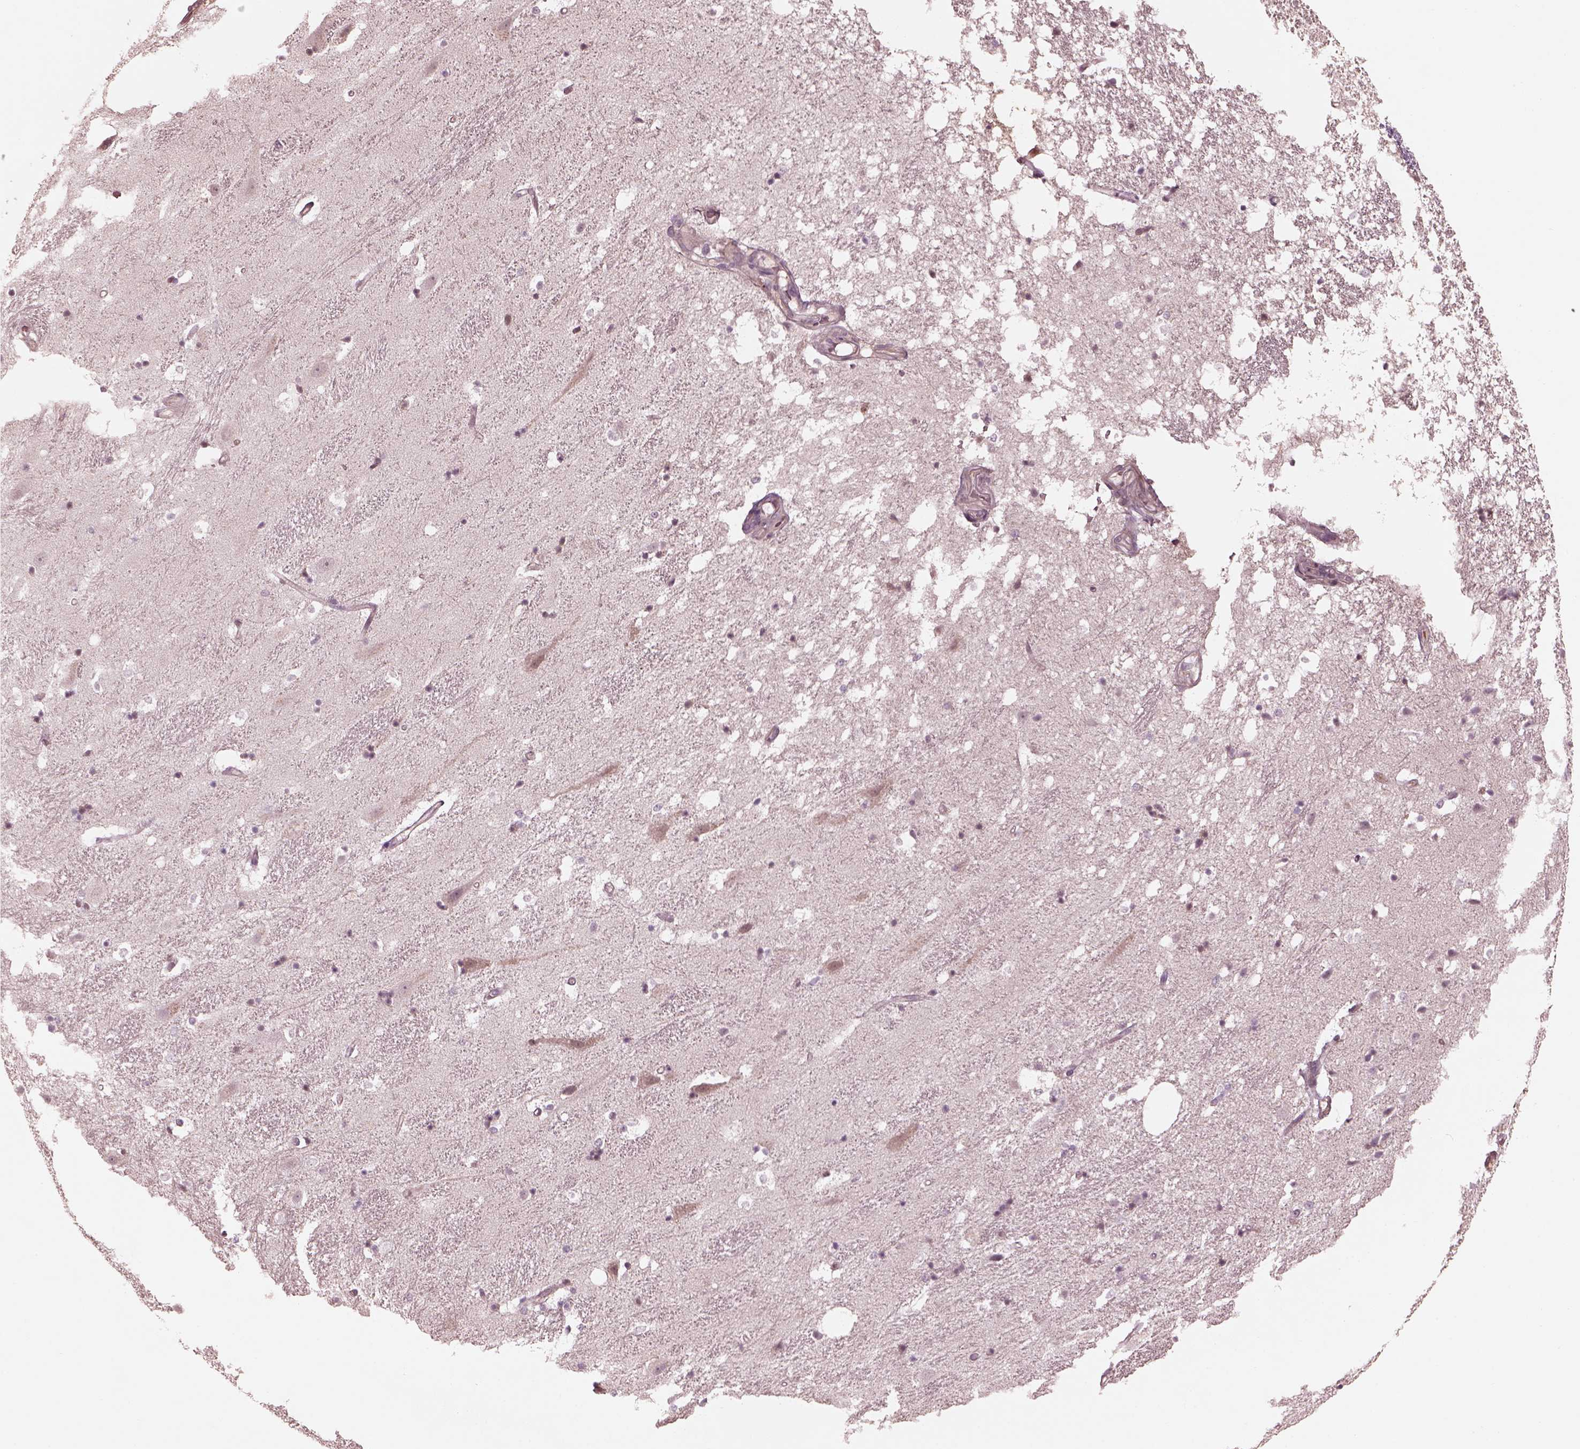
{"staining": {"intensity": "negative", "quantity": "none", "location": "none"}, "tissue": "hippocampus", "cell_type": "Glial cells", "image_type": "normal", "snomed": [{"axis": "morphology", "description": "Normal tissue, NOS"}, {"axis": "topography", "description": "Hippocampus"}], "caption": "Protein analysis of benign hippocampus displays no significant positivity in glial cells. (IHC, brightfield microscopy, high magnification).", "gene": "VWA5B1", "patient": {"sex": "male", "age": 49}}